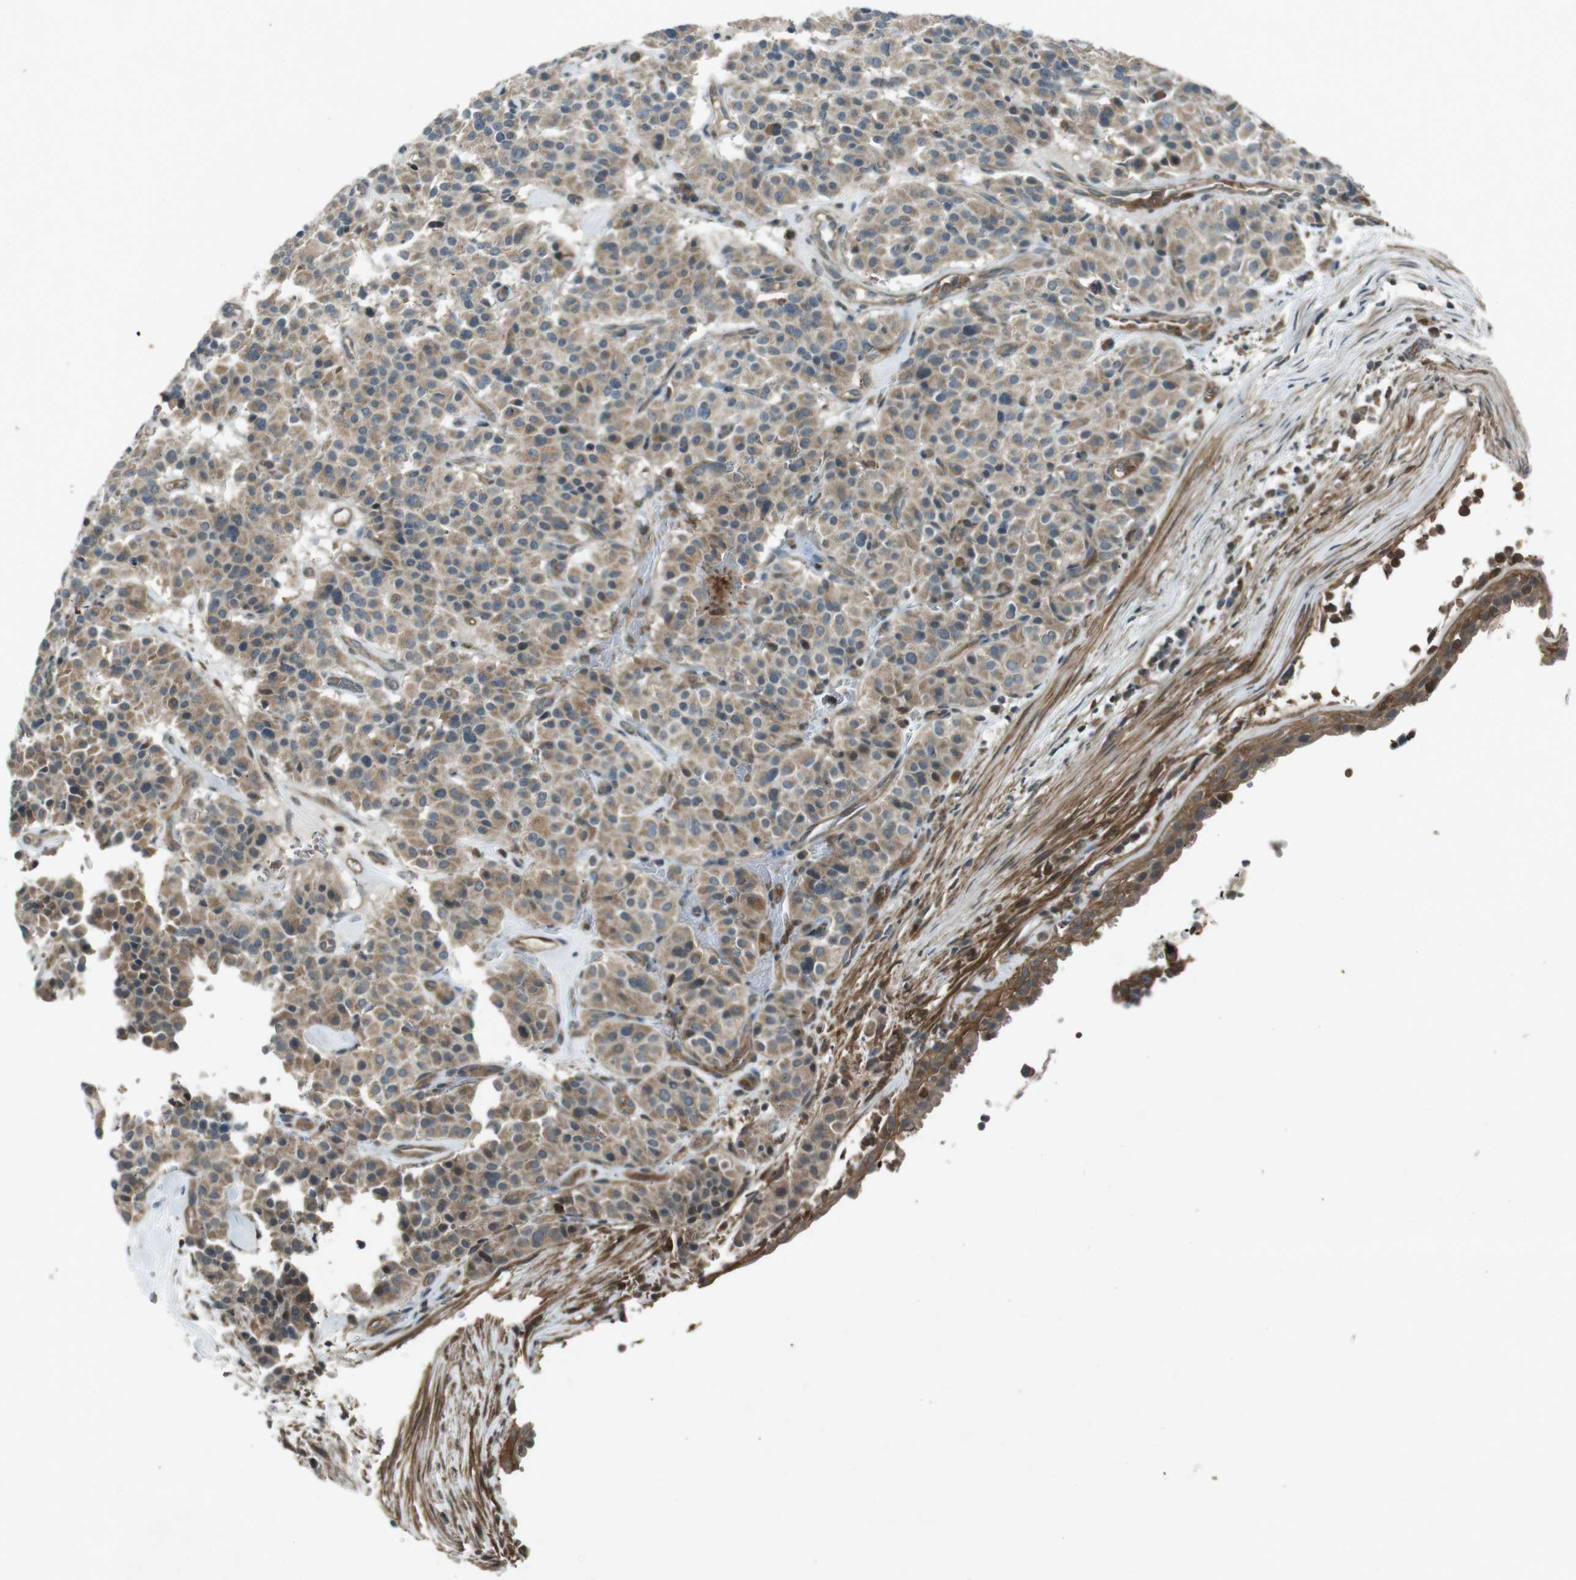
{"staining": {"intensity": "moderate", "quantity": ">75%", "location": "cytoplasmic/membranous"}, "tissue": "carcinoid", "cell_type": "Tumor cells", "image_type": "cancer", "snomed": [{"axis": "morphology", "description": "Carcinoid, malignant, NOS"}, {"axis": "topography", "description": "Lung"}], "caption": "The immunohistochemical stain shows moderate cytoplasmic/membranous staining in tumor cells of malignant carcinoid tissue.", "gene": "ZYX", "patient": {"sex": "male", "age": 30}}